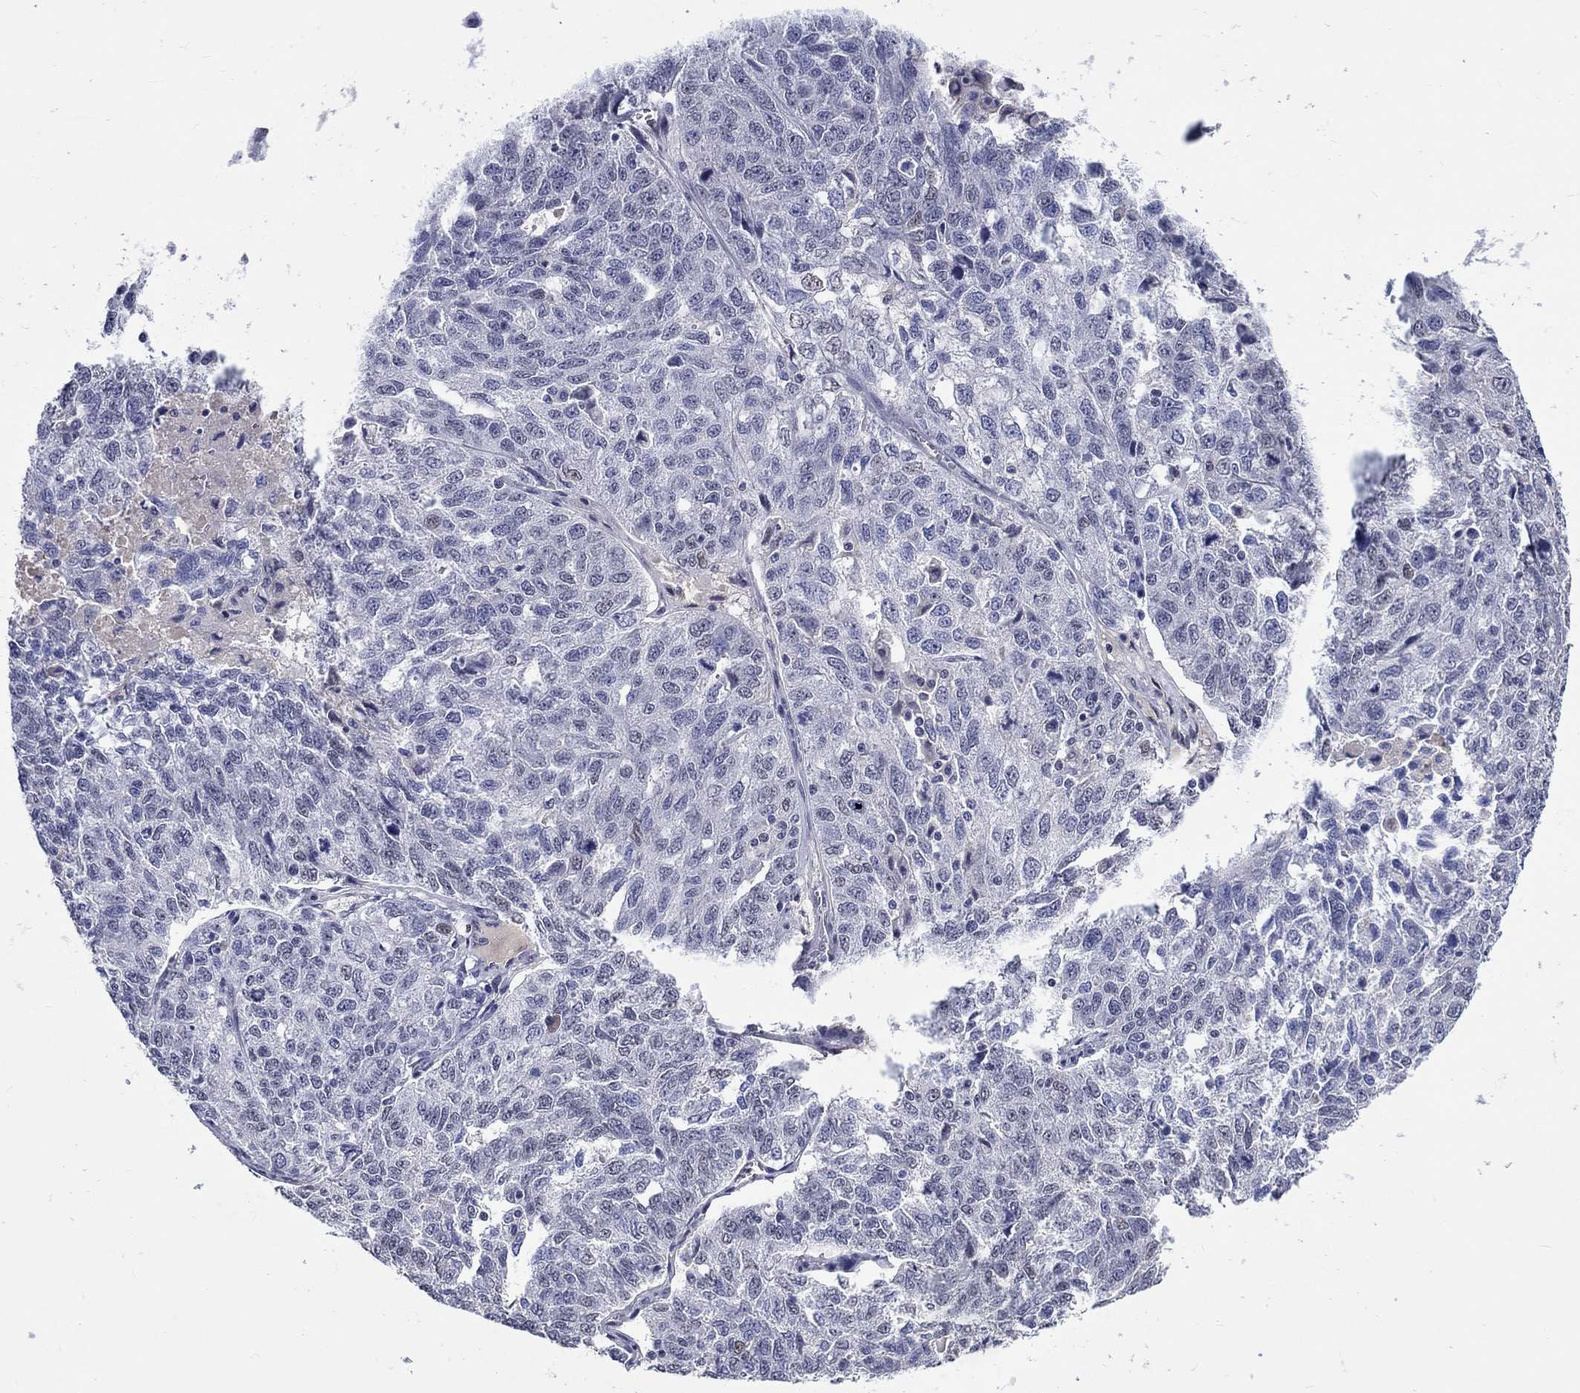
{"staining": {"intensity": "negative", "quantity": "none", "location": "none"}, "tissue": "ovarian cancer", "cell_type": "Tumor cells", "image_type": "cancer", "snomed": [{"axis": "morphology", "description": "Cystadenocarcinoma, serous, NOS"}, {"axis": "topography", "description": "Ovary"}], "caption": "IHC histopathology image of neoplastic tissue: ovarian serous cystadenocarcinoma stained with DAB (3,3'-diaminobenzidine) exhibits no significant protein staining in tumor cells. (DAB immunohistochemistry with hematoxylin counter stain).", "gene": "GATA2", "patient": {"sex": "female", "age": 71}}